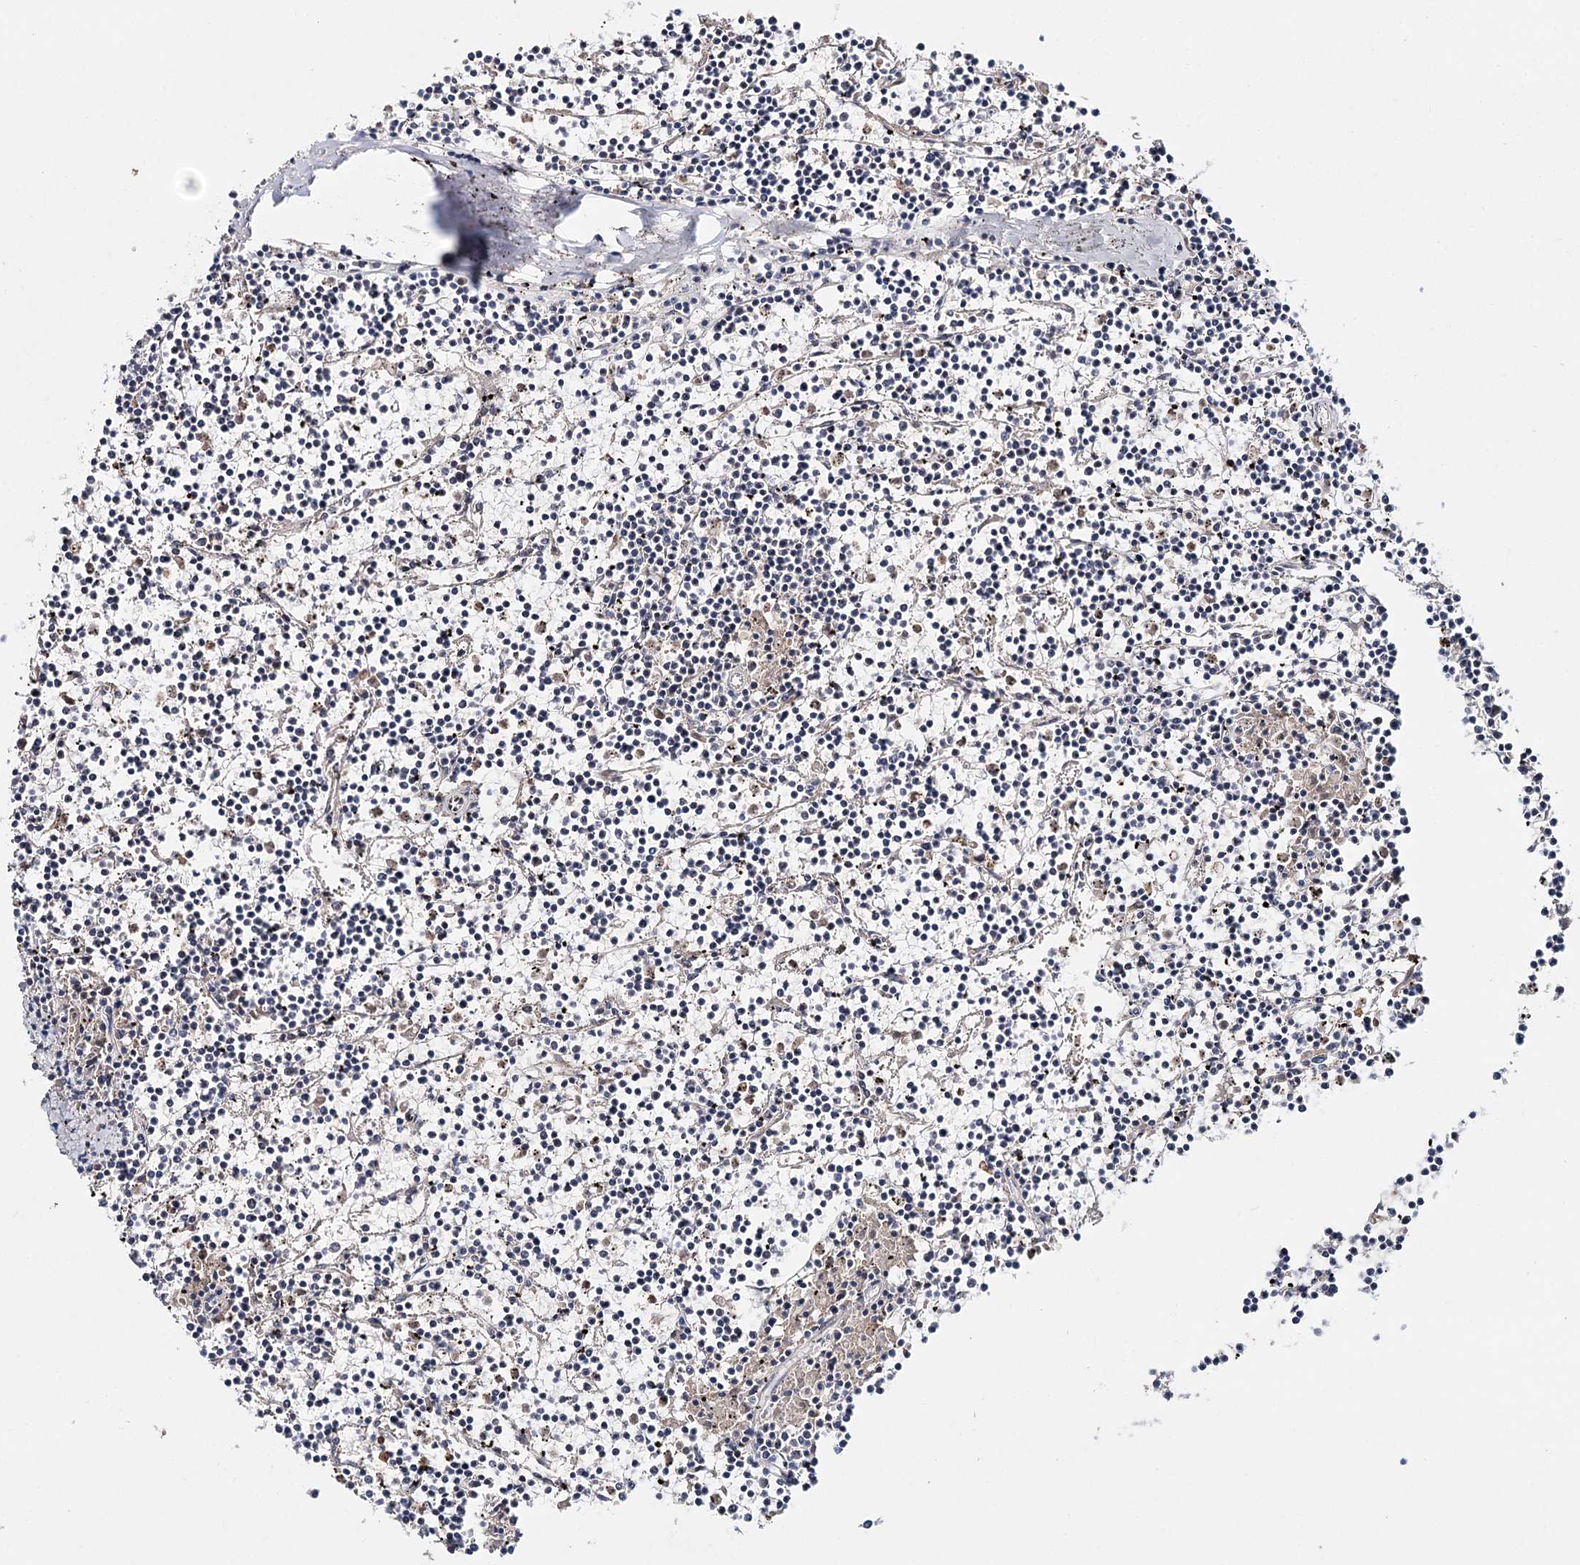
{"staining": {"intensity": "negative", "quantity": "none", "location": "none"}, "tissue": "lymphoma", "cell_type": "Tumor cells", "image_type": "cancer", "snomed": [{"axis": "morphology", "description": "Malignant lymphoma, non-Hodgkin's type, Low grade"}, {"axis": "topography", "description": "Spleen"}], "caption": "Tumor cells are negative for brown protein staining in low-grade malignant lymphoma, non-Hodgkin's type.", "gene": "PKP4", "patient": {"sex": "female", "age": 19}}